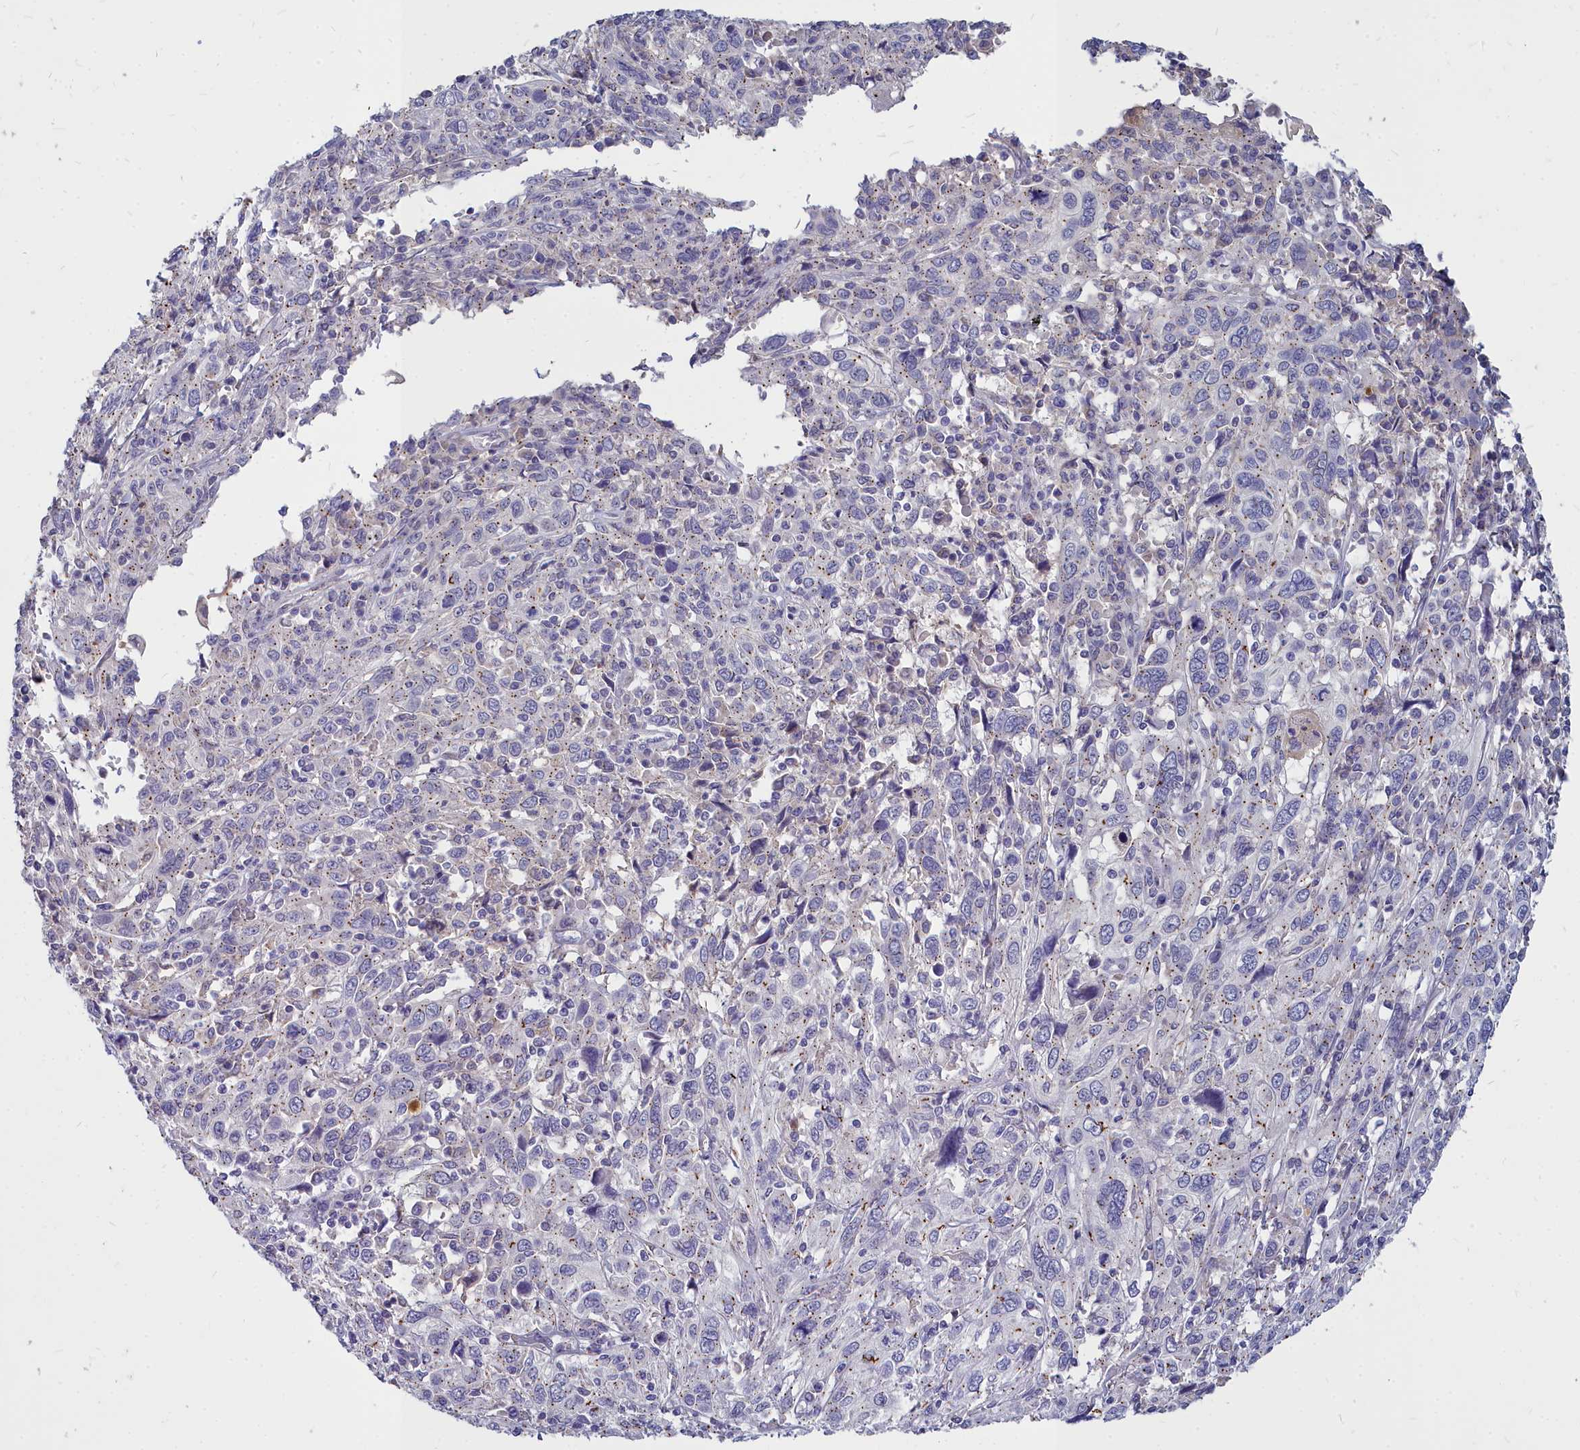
{"staining": {"intensity": "weak", "quantity": "25%-75%", "location": "cytoplasmic/membranous"}, "tissue": "cervical cancer", "cell_type": "Tumor cells", "image_type": "cancer", "snomed": [{"axis": "morphology", "description": "Squamous cell carcinoma, NOS"}, {"axis": "topography", "description": "Cervix"}], "caption": "Squamous cell carcinoma (cervical) stained with a protein marker demonstrates weak staining in tumor cells.", "gene": "NOXA1", "patient": {"sex": "female", "age": 46}}